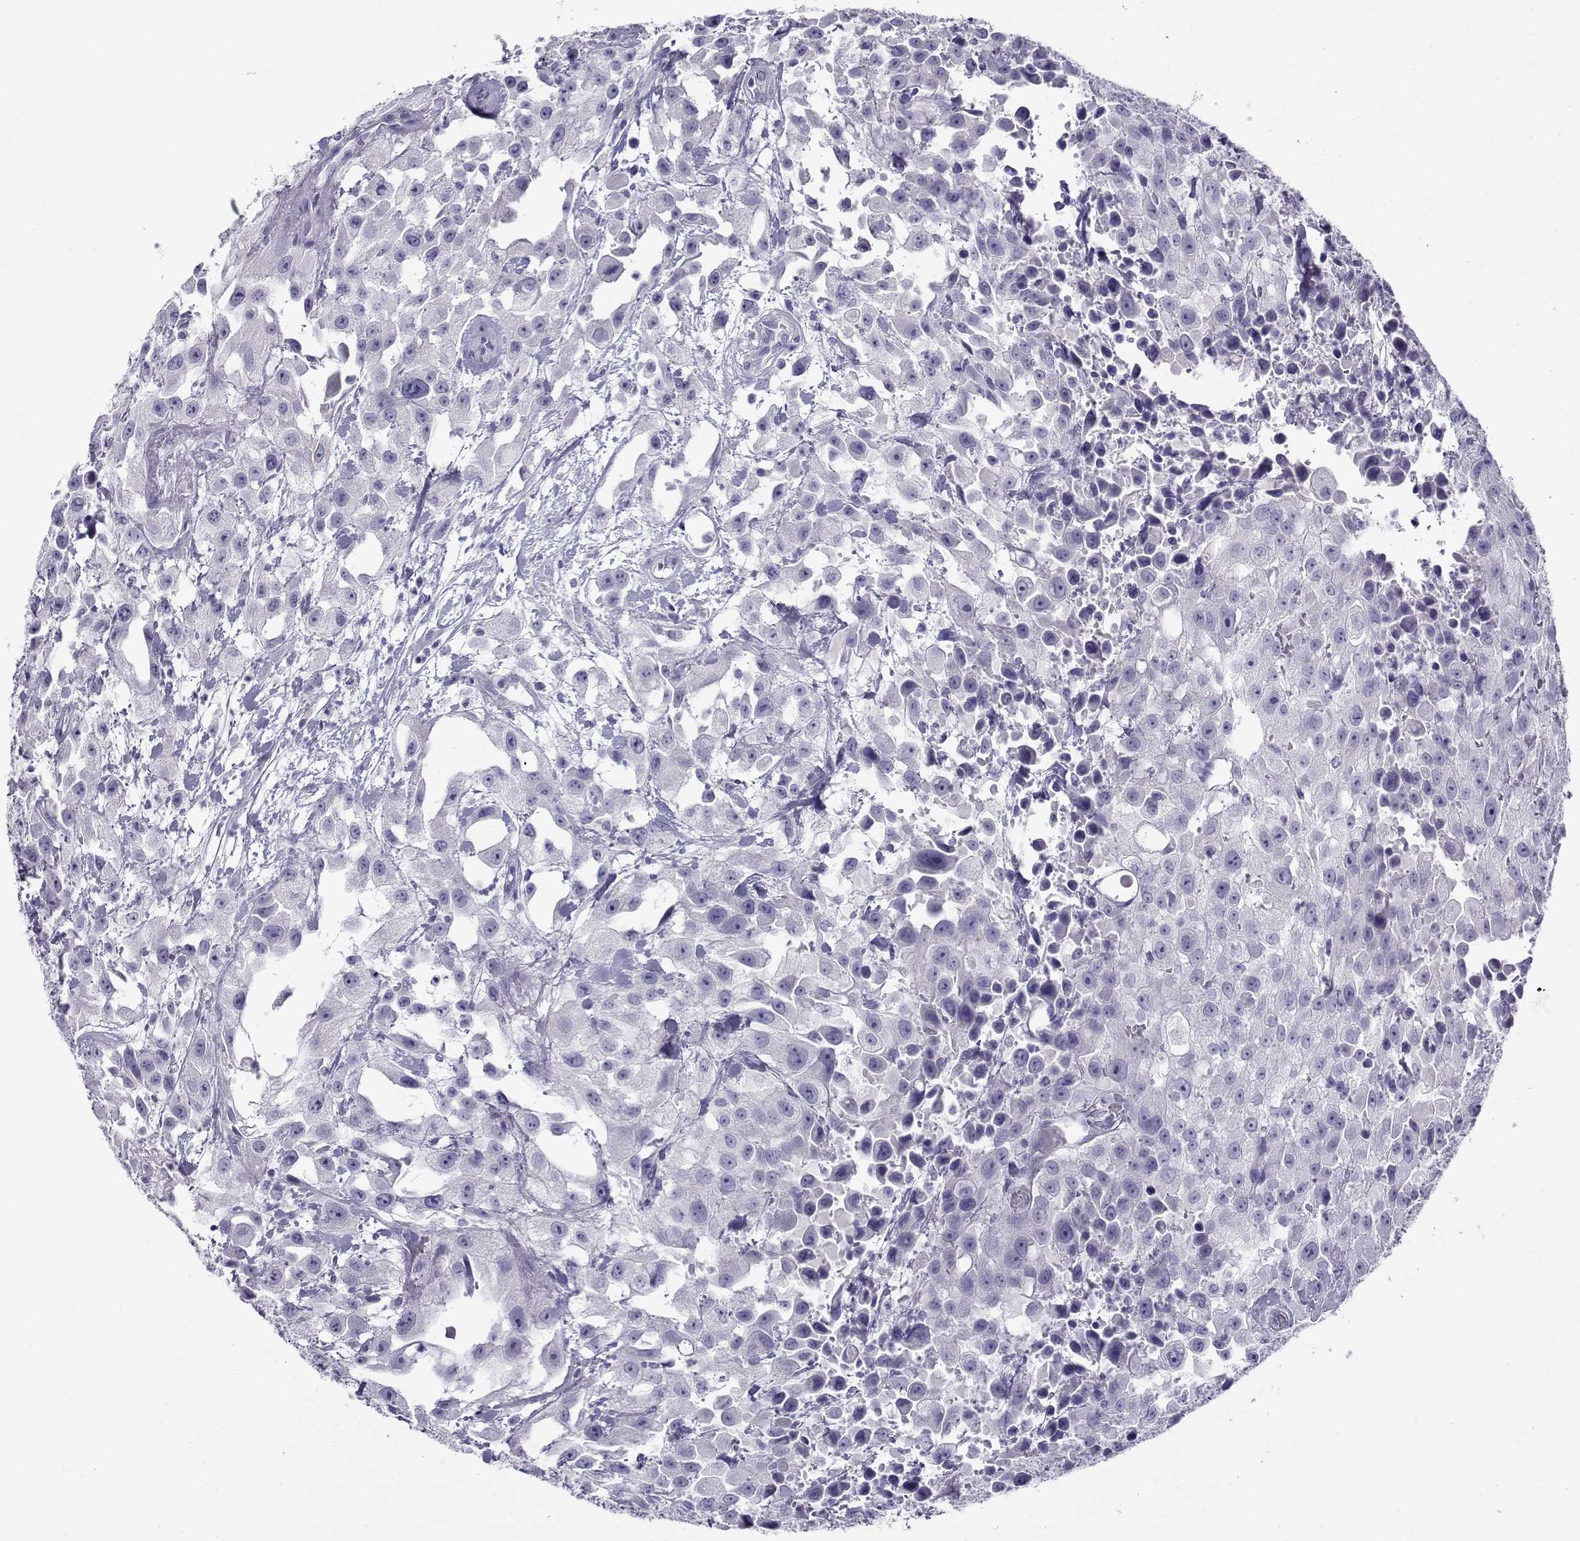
{"staining": {"intensity": "negative", "quantity": "none", "location": "none"}, "tissue": "urothelial cancer", "cell_type": "Tumor cells", "image_type": "cancer", "snomed": [{"axis": "morphology", "description": "Urothelial carcinoma, High grade"}, {"axis": "topography", "description": "Urinary bladder"}], "caption": "IHC of urothelial cancer demonstrates no positivity in tumor cells.", "gene": "CABS1", "patient": {"sex": "male", "age": 79}}